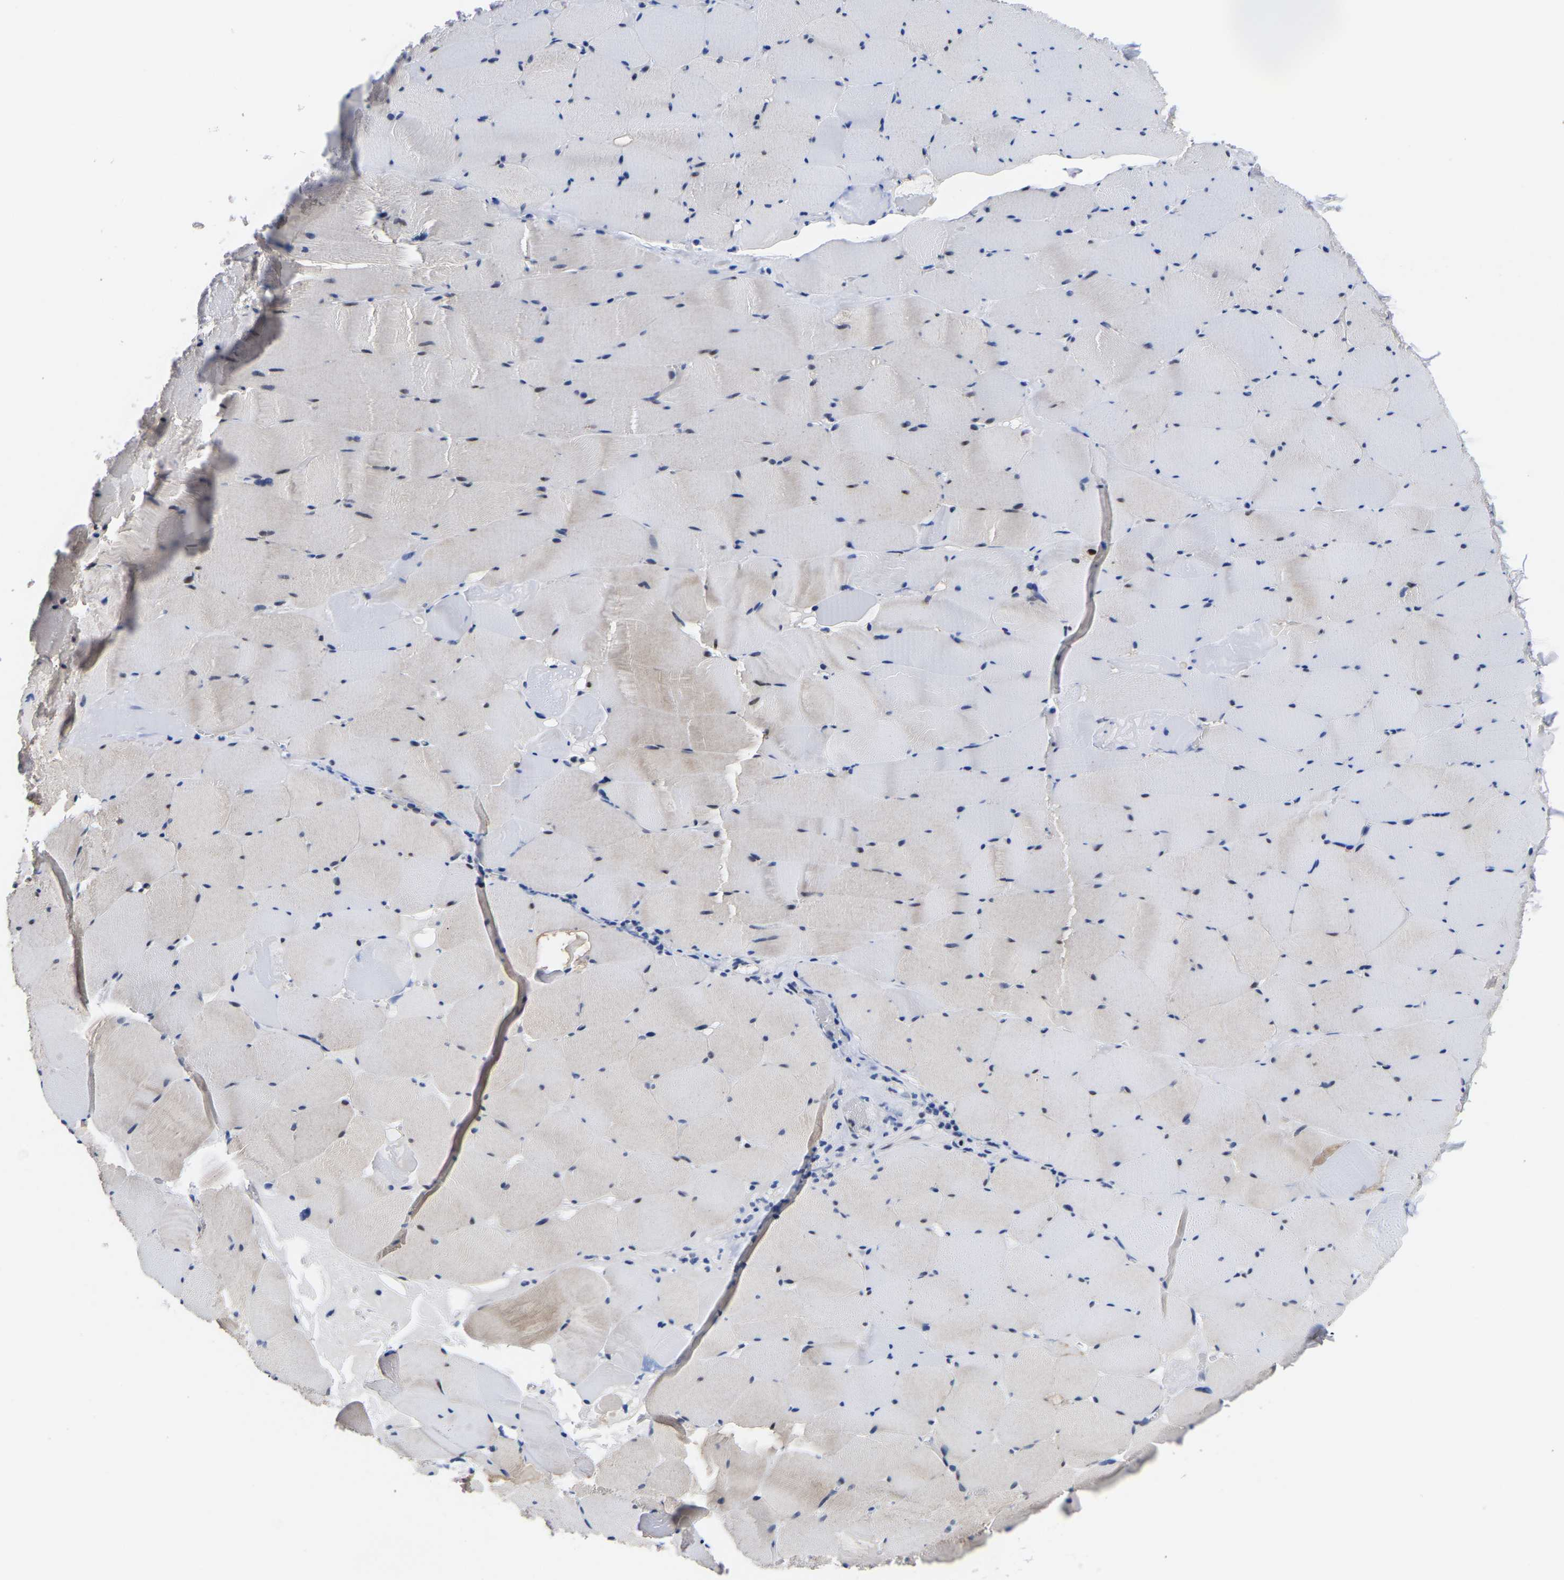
{"staining": {"intensity": "moderate", "quantity": "<25%", "location": "cytoplasmic/membranous"}, "tissue": "skeletal muscle", "cell_type": "Myocytes", "image_type": "normal", "snomed": [{"axis": "morphology", "description": "Normal tissue, NOS"}, {"axis": "topography", "description": "Skeletal muscle"}], "caption": "A brown stain labels moderate cytoplasmic/membranous staining of a protein in myocytes of benign human skeletal muscle.", "gene": "PTRHD1", "patient": {"sex": "male", "age": 62}}